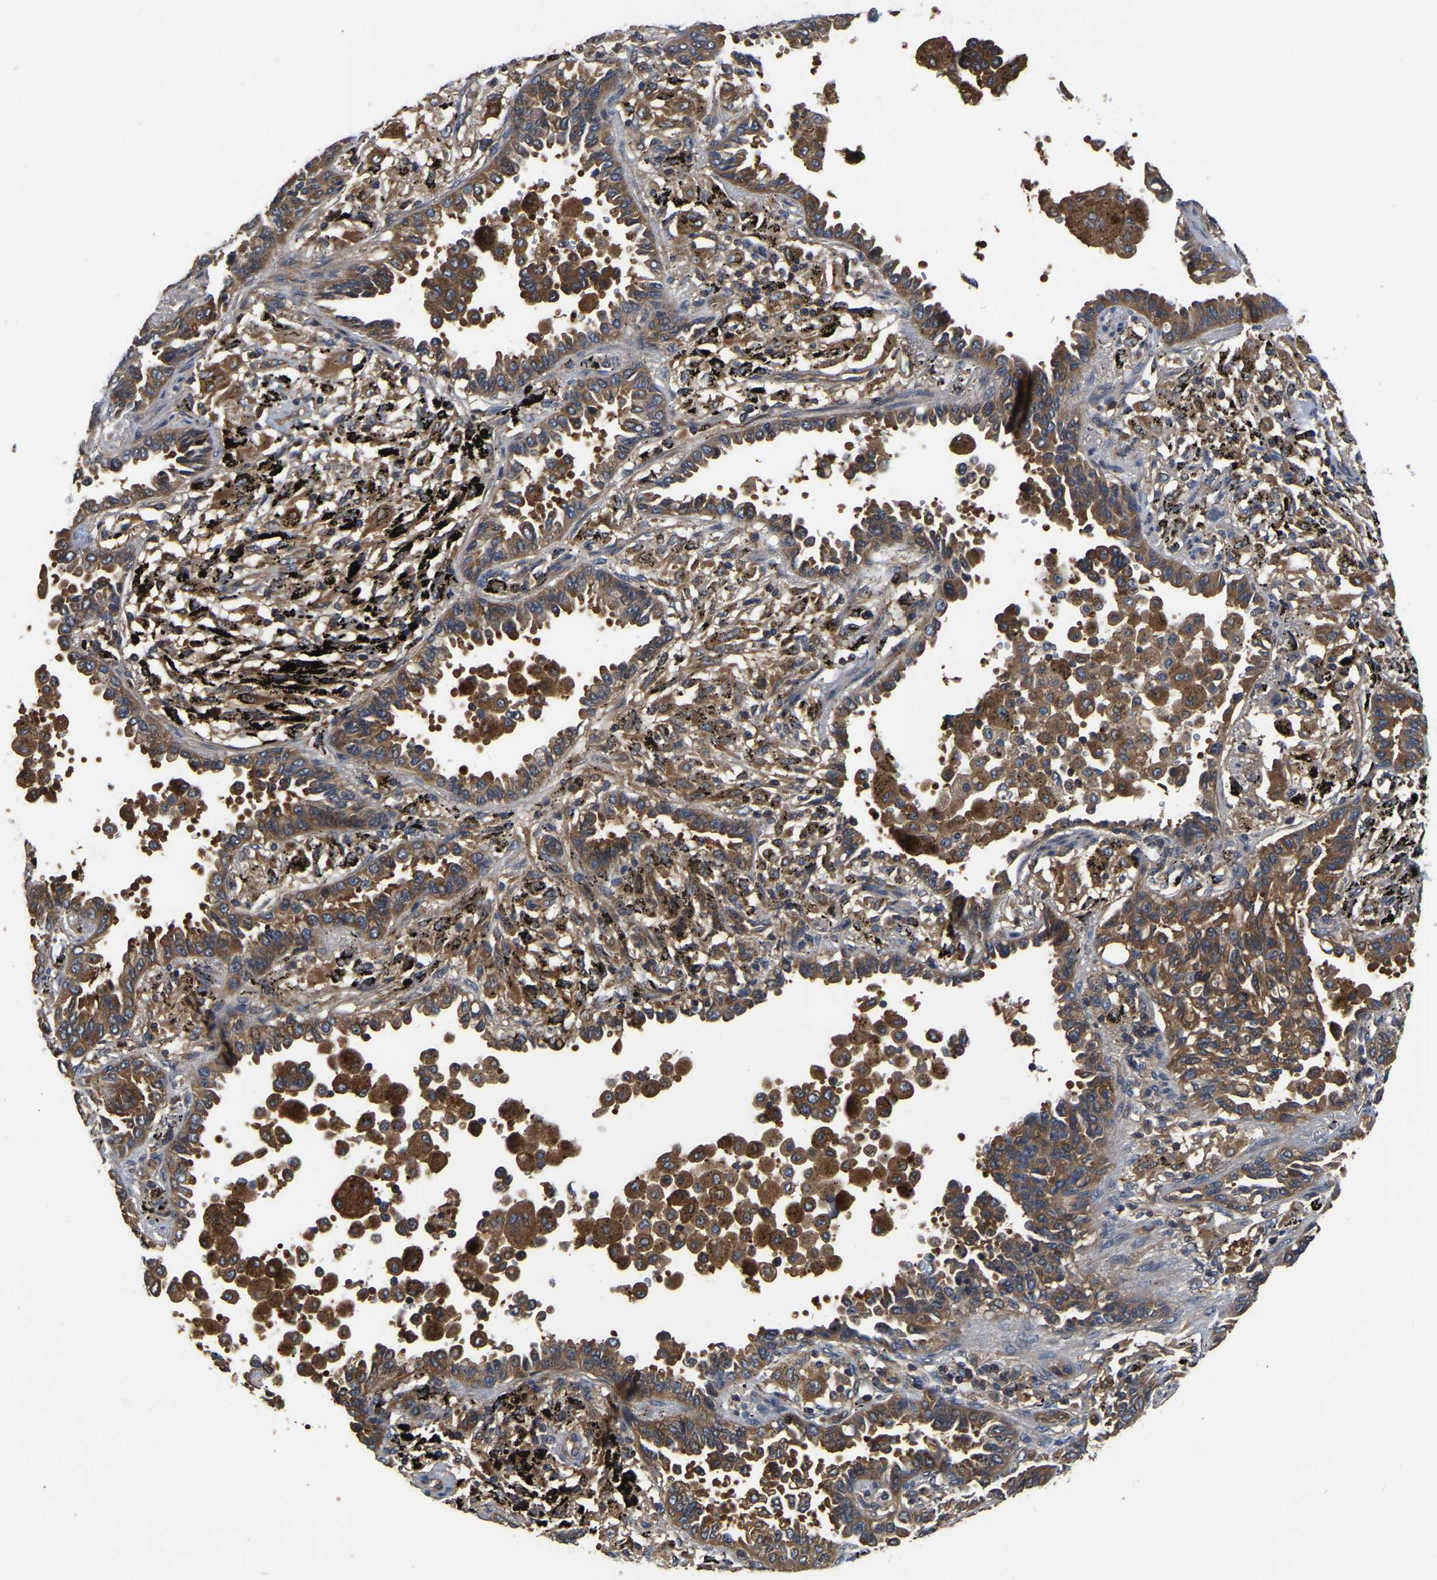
{"staining": {"intensity": "moderate", "quantity": ">75%", "location": "cytoplasmic/membranous"}, "tissue": "lung cancer", "cell_type": "Tumor cells", "image_type": "cancer", "snomed": [{"axis": "morphology", "description": "Normal tissue, NOS"}, {"axis": "morphology", "description": "Adenocarcinoma, NOS"}, {"axis": "topography", "description": "Lung"}], "caption": "Protein staining by IHC shows moderate cytoplasmic/membranous staining in approximately >75% of tumor cells in lung adenocarcinoma.", "gene": "GARS1", "patient": {"sex": "male", "age": 59}}